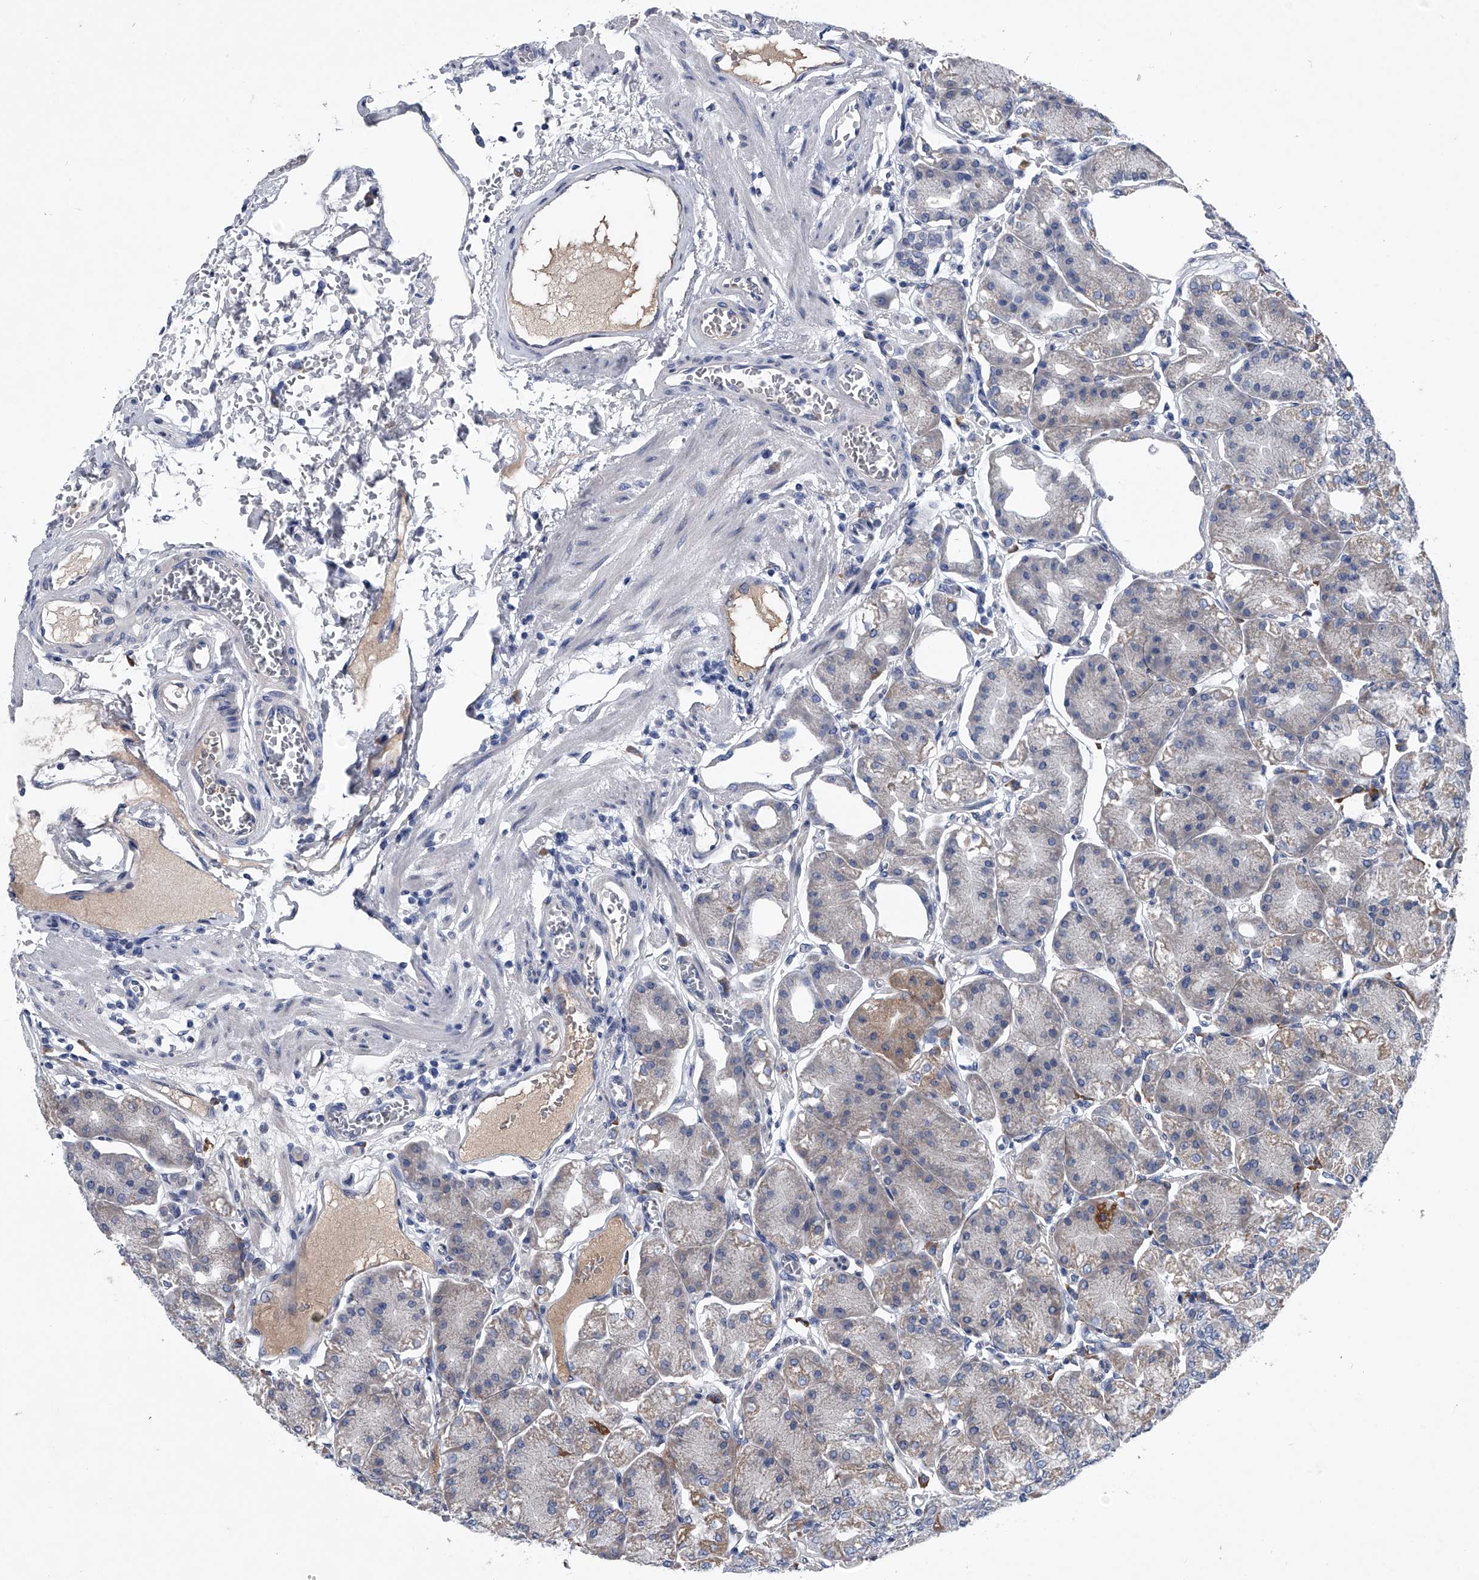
{"staining": {"intensity": "weak", "quantity": "25%-75%", "location": "cytoplasmic/membranous"}, "tissue": "stomach", "cell_type": "Glandular cells", "image_type": "normal", "snomed": [{"axis": "morphology", "description": "Normal tissue, NOS"}, {"axis": "topography", "description": "Stomach, lower"}], "caption": "Stomach stained with DAB IHC demonstrates low levels of weak cytoplasmic/membranous expression in about 25%-75% of glandular cells. (brown staining indicates protein expression, while blue staining denotes nuclei).", "gene": "ABCG1", "patient": {"sex": "male", "age": 71}}